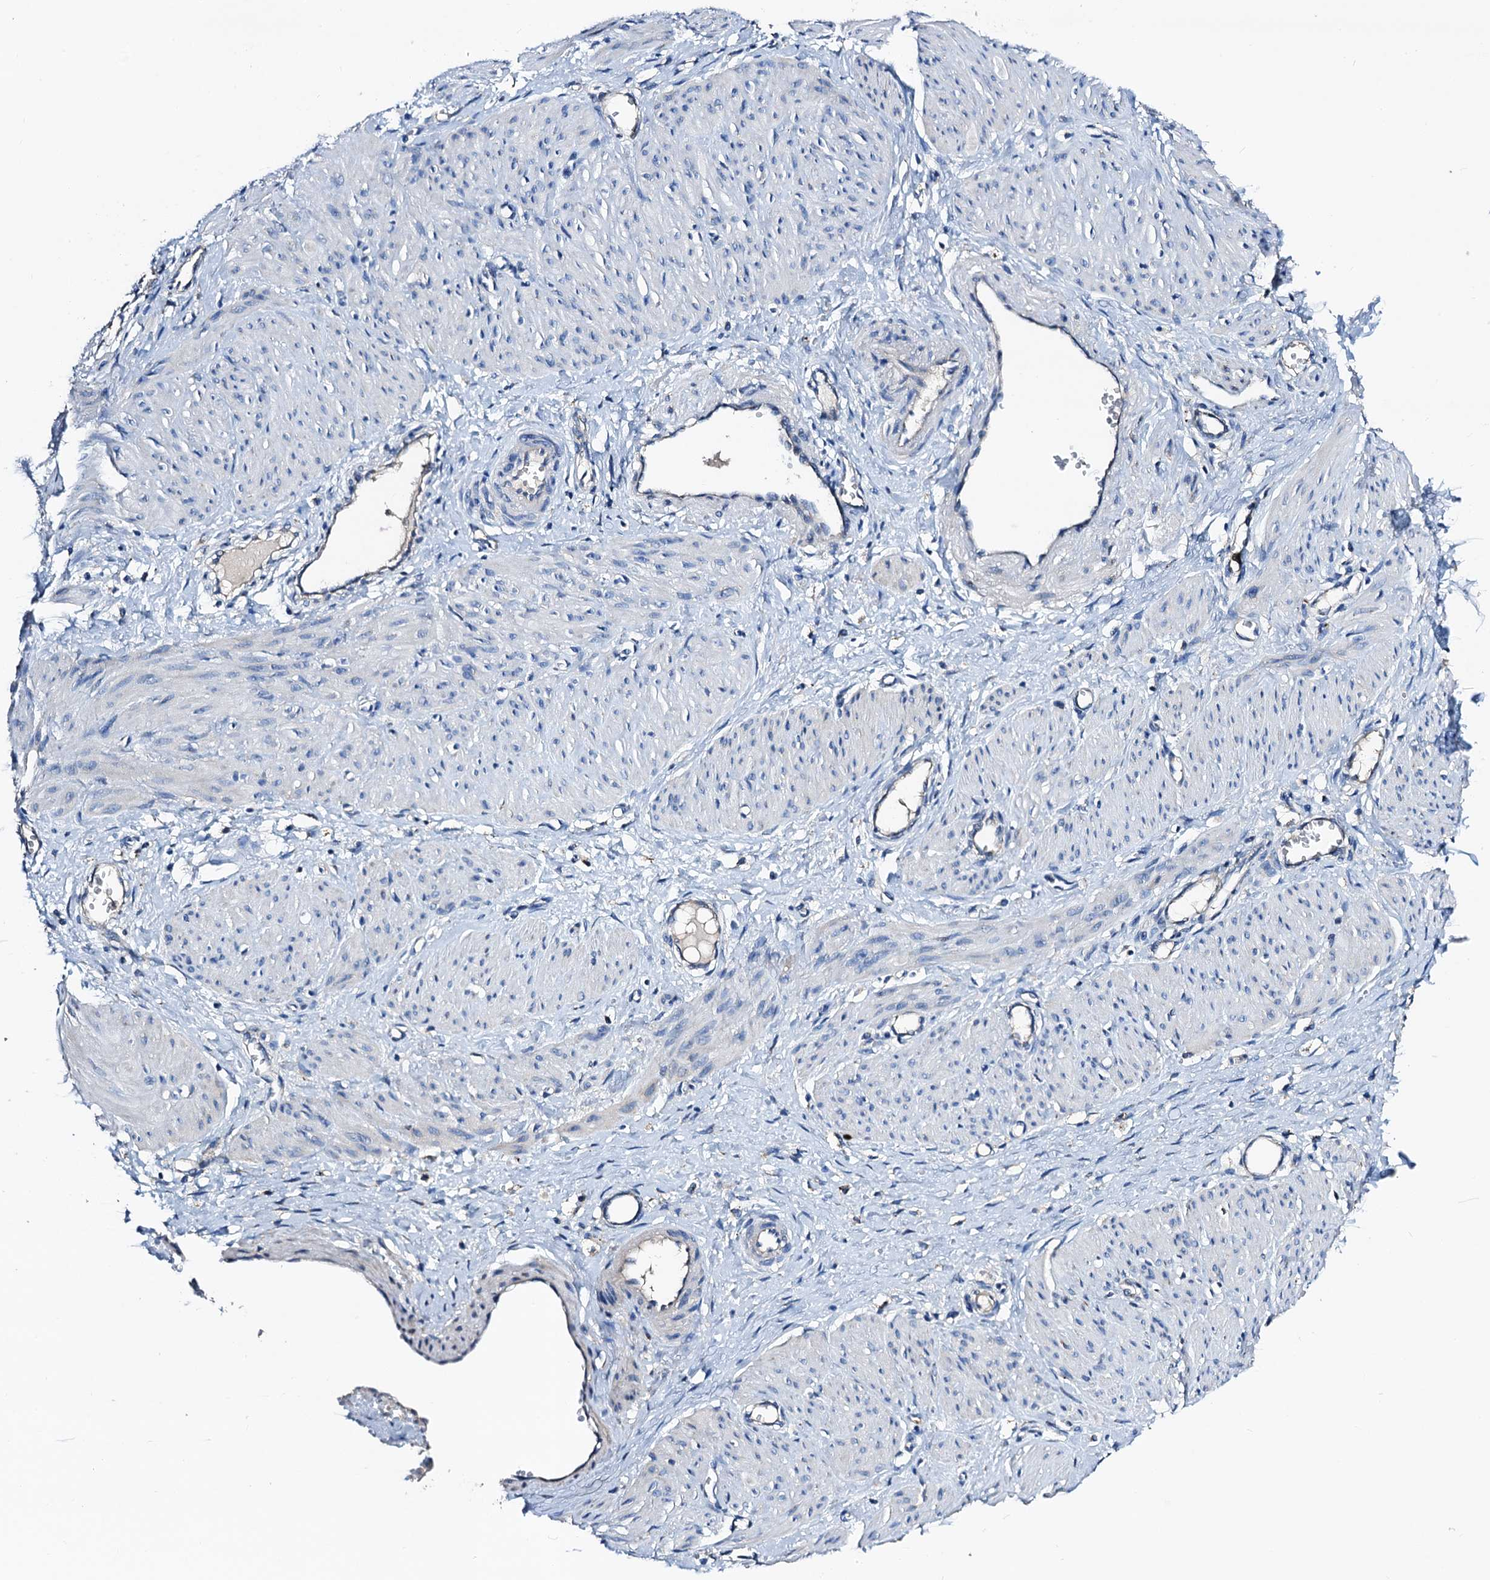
{"staining": {"intensity": "negative", "quantity": "none", "location": "none"}, "tissue": "smooth muscle", "cell_type": "Smooth muscle cells", "image_type": "normal", "snomed": [{"axis": "morphology", "description": "Normal tissue, NOS"}, {"axis": "topography", "description": "Endometrium"}], "caption": "There is no significant staining in smooth muscle cells of smooth muscle. (Brightfield microscopy of DAB immunohistochemistry at high magnification).", "gene": "FREM3", "patient": {"sex": "female", "age": 33}}